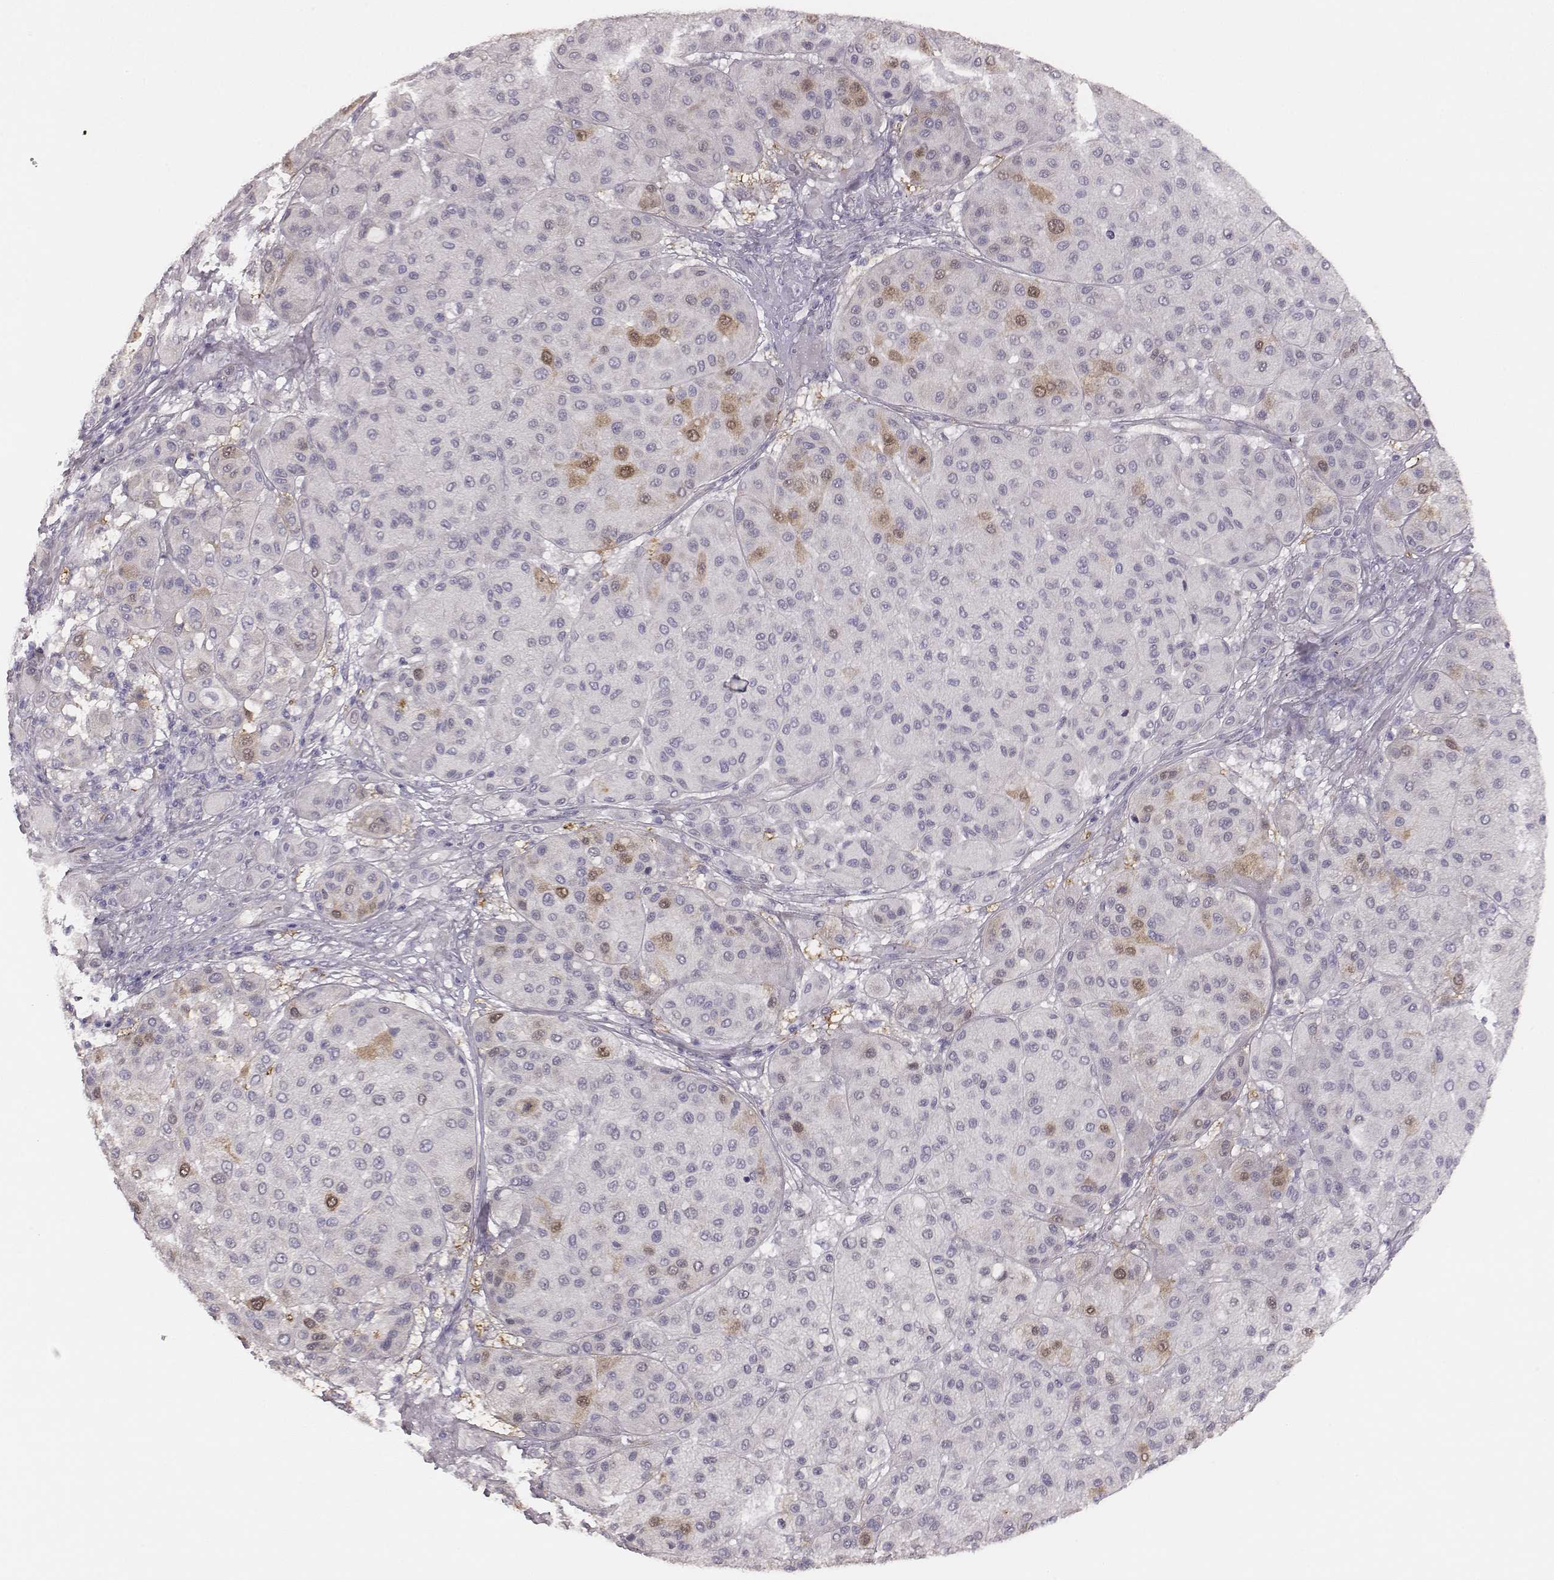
{"staining": {"intensity": "negative", "quantity": "none", "location": "none"}, "tissue": "melanoma", "cell_type": "Tumor cells", "image_type": "cancer", "snomed": [{"axis": "morphology", "description": "Malignant melanoma, Metastatic site"}, {"axis": "topography", "description": "Smooth muscle"}], "caption": "Human melanoma stained for a protein using immunohistochemistry (IHC) shows no staining in tumor cells.", "gene": "PBK", "patient": {"sex": "male", "age": 41}}